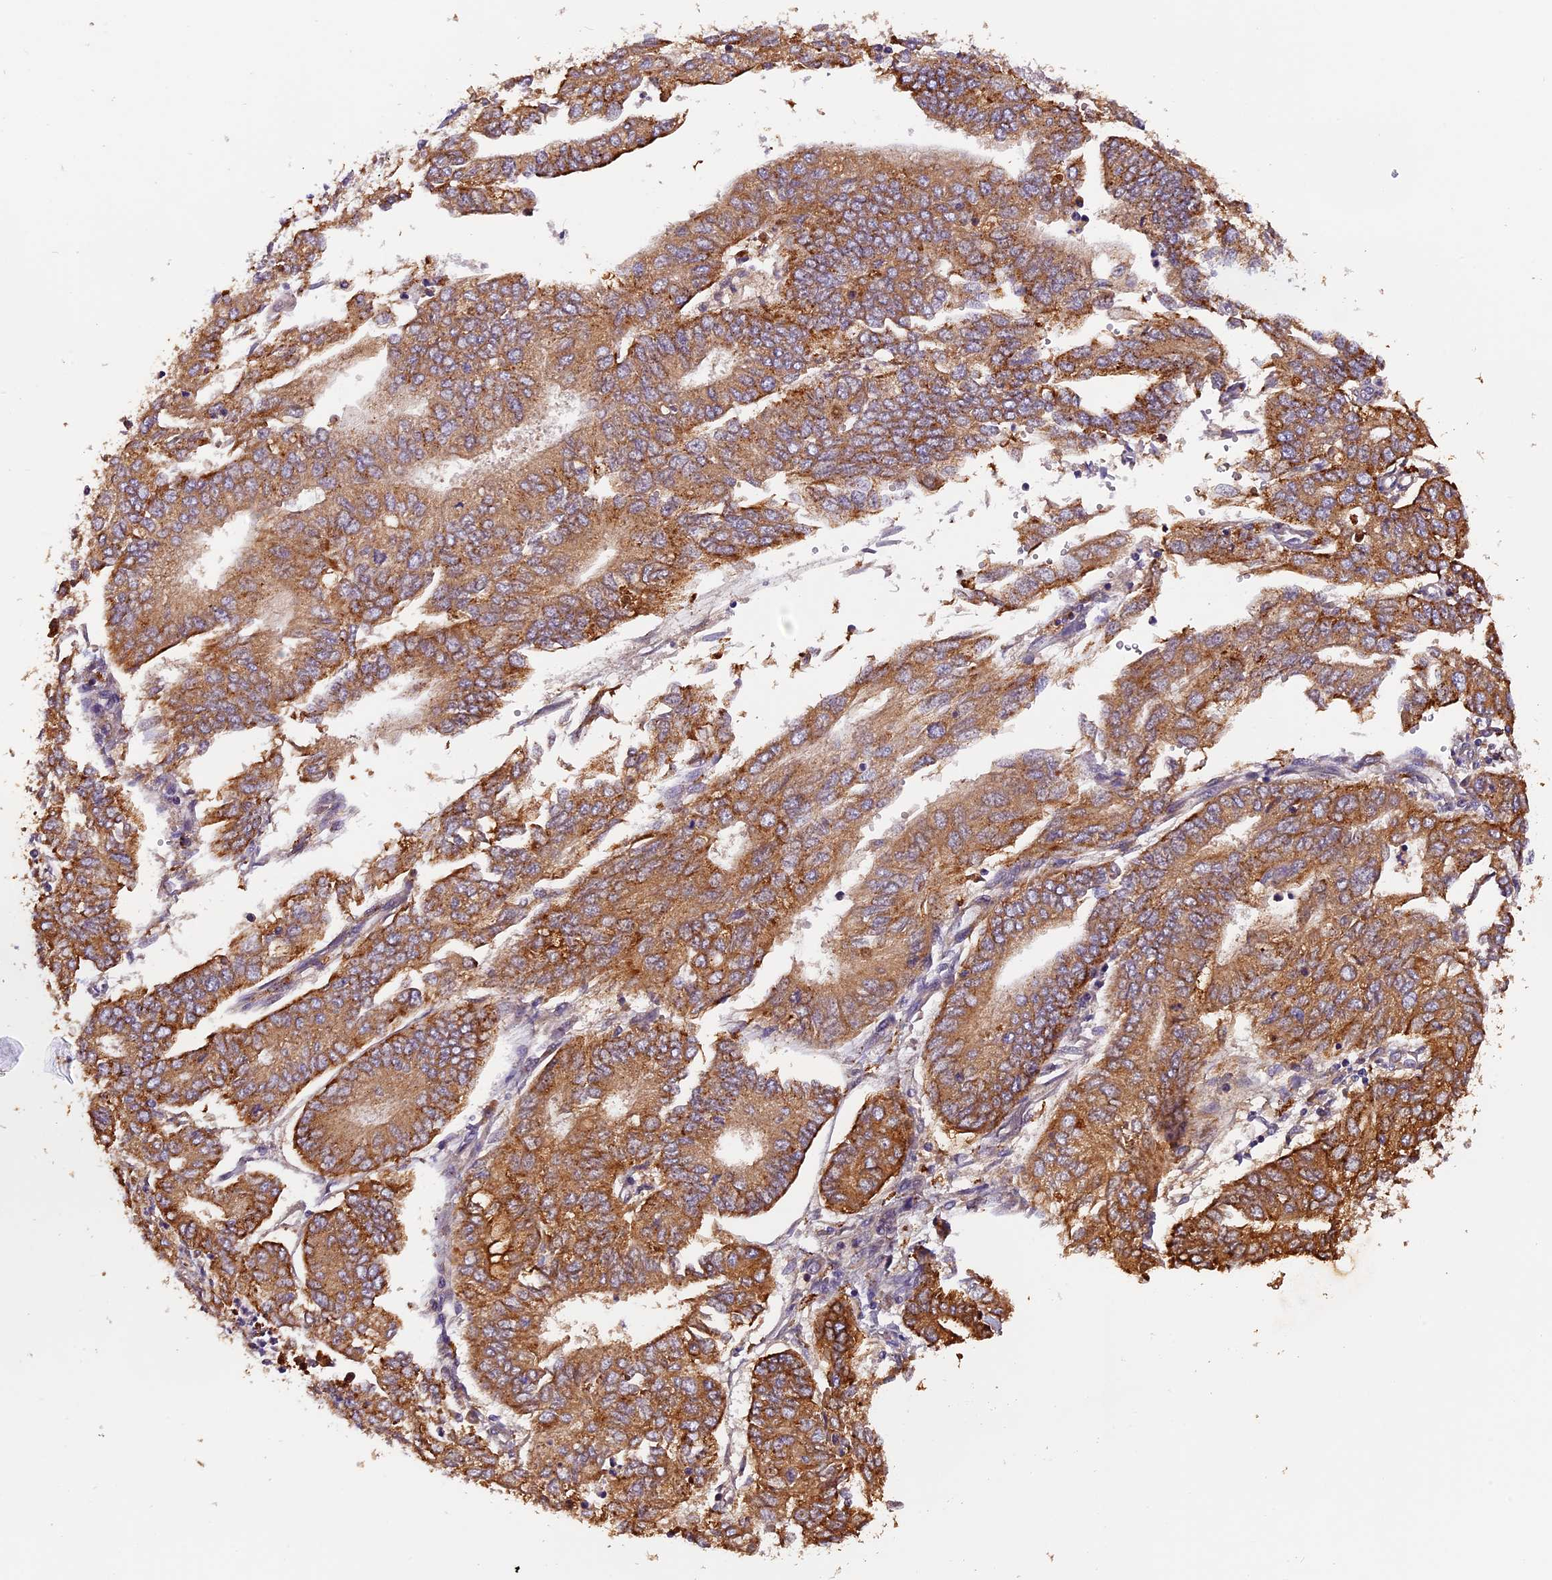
{"staining": {"intensity": "moderate", "quantity": ">75%", "location": "cytoplasmic/membranous"}, "tissue": "endometrial cancer", "cell_type": "Tumor cells", "image_type": "cancer", "snomed": [{"axis": "morphology", "description": "Adenocarcinoma, NOS"}, {"axis": "topography", "description": "Endometrium"}], "caption": "This is an image of immunohistochemistry (IHC) staining of endometrial adenocarcinoma, which shows moderate positivity in the cytoplasmic/membranous of tumor cells.", "gene": "COPE", "patient": {"sex": "female", "age": 68}}